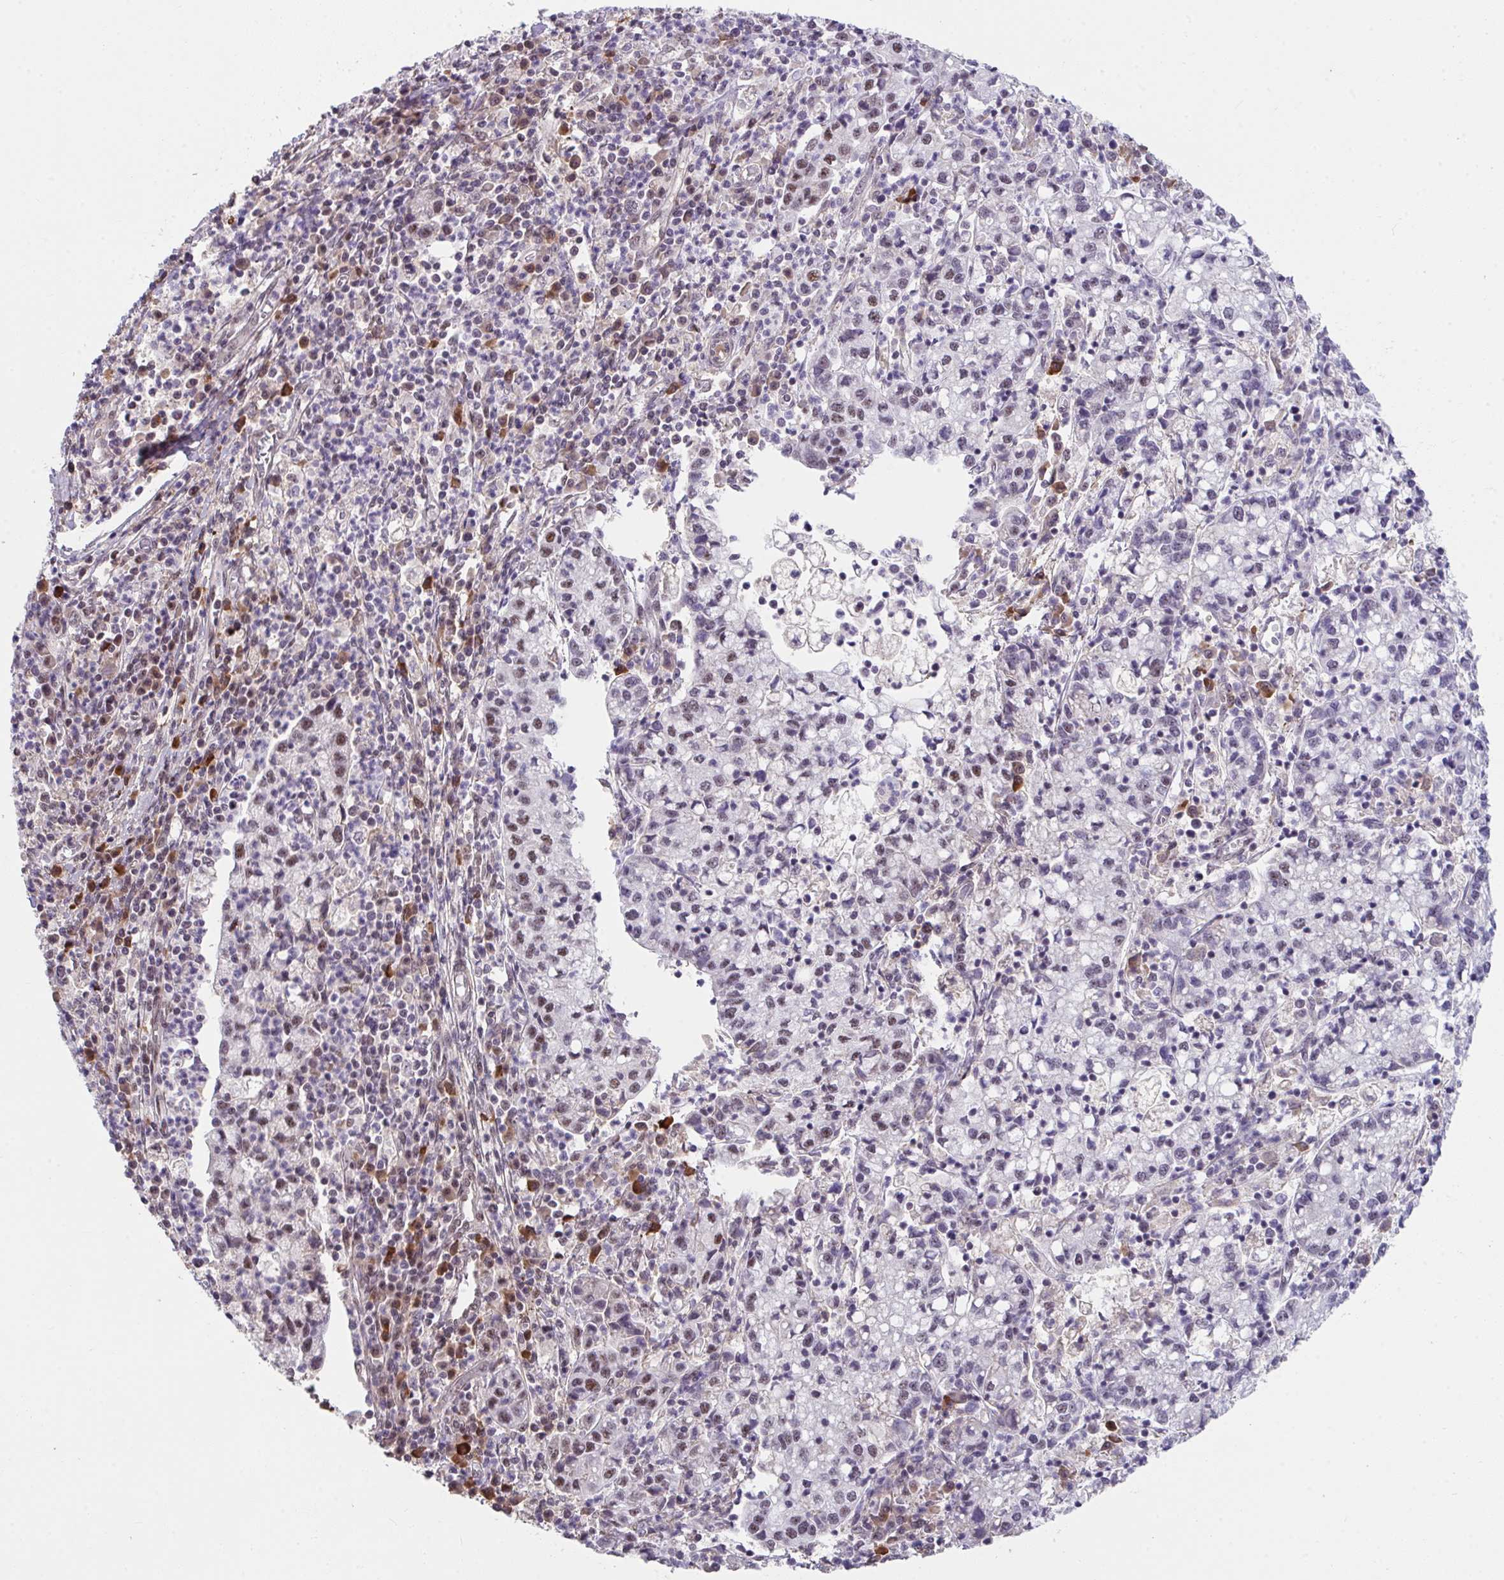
{"staining": {"intensity": "weak", "quantity": "25%-75%", "location": "nuclear"}, "tissue": "cervical cancer", "cell_type": "Tumor cells", "image_type": "cancer", "snomed": [{"axis": "morphology", "description": "Normal tissue, NOS"}, {"axis": "morphology", "description": "Adenocarcinoma, NOS"}, {"axis": "topography", "description": "Cervix"}], "caption": "Cervical cancer tissue demonstrates weak nuclear staining in approximately 25%-75% of tumor cells", "gene": "RBBP6", "patient": {"sex": "female", "age": 44}}